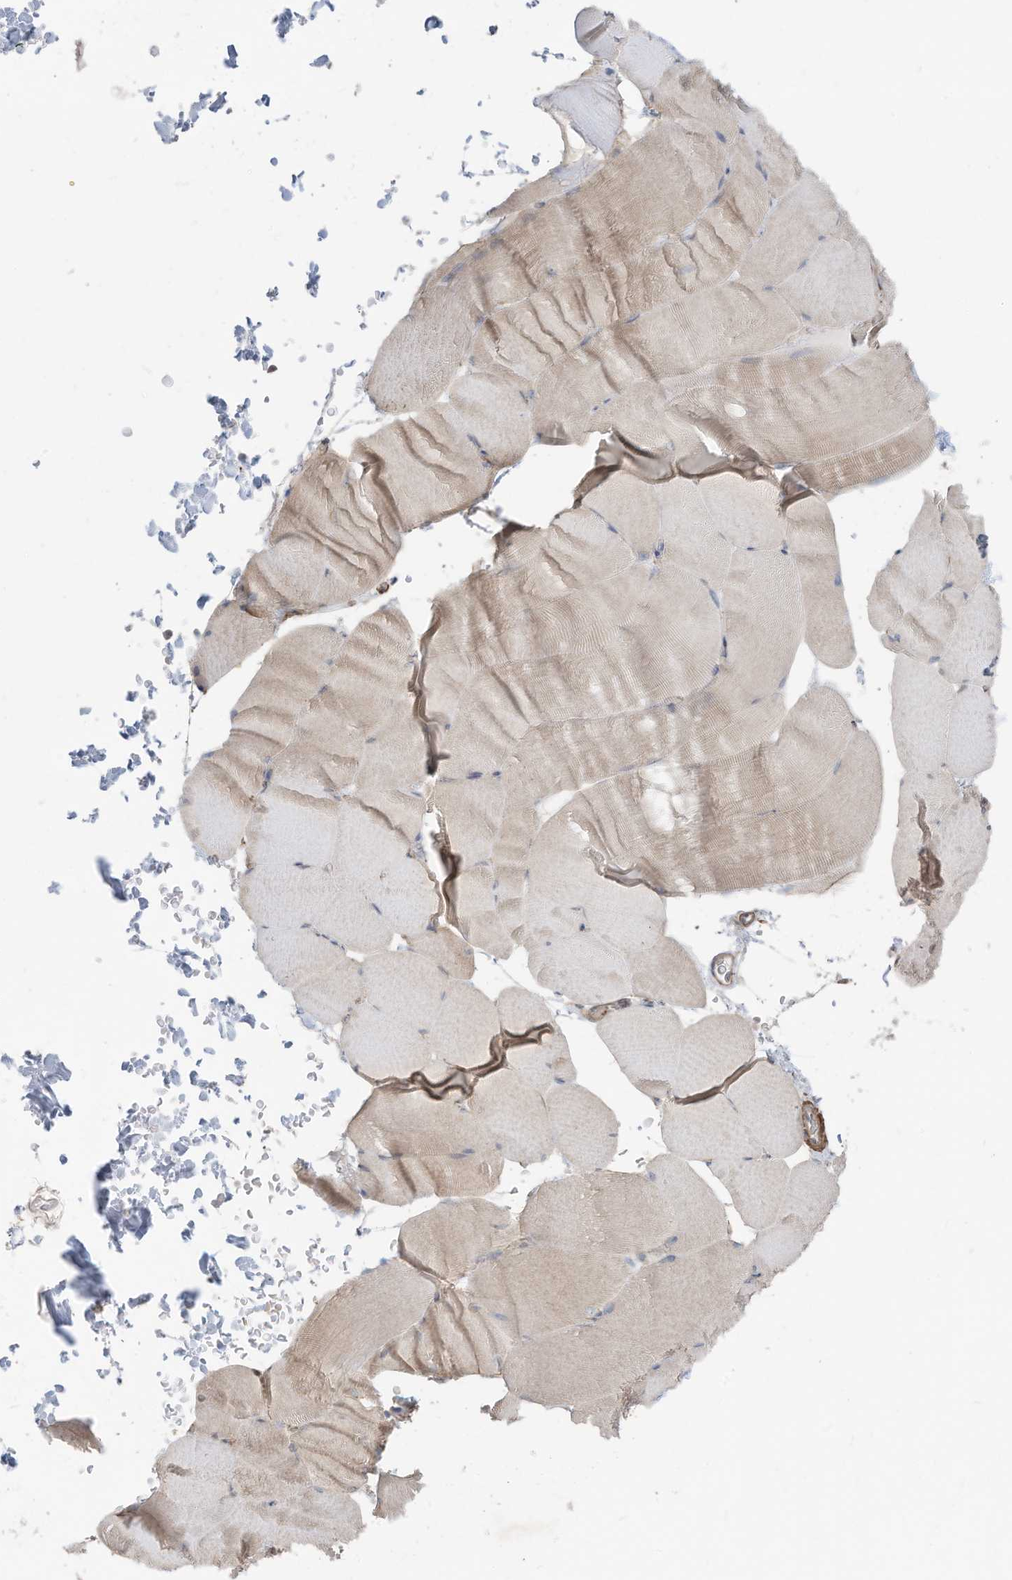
{"staining": {"intensity": "negative", "quantity": "none", "location": "none"}, "tissue": "skeletal muscle", "cell_type": "Myocytes", "image_type": "normal", "snomed": [{"axis": "morphology", "description": "Normal tissue, NOS"}, {"axis": "topography", "description": "Skeletal muscle"}, {"axis": "topography", "description": "Parathyroid gland"}], "caption": "Immunohistochemistry (IHC) micrograph of benign skeletal muscle: human skeletal muscle stained with DAB (3,3'-diaminobenzidine) demonstrates no significant protein positivity in myocytes.", "gene": "SLC17A7", "patient": {"sex": "female", "age": 37}}